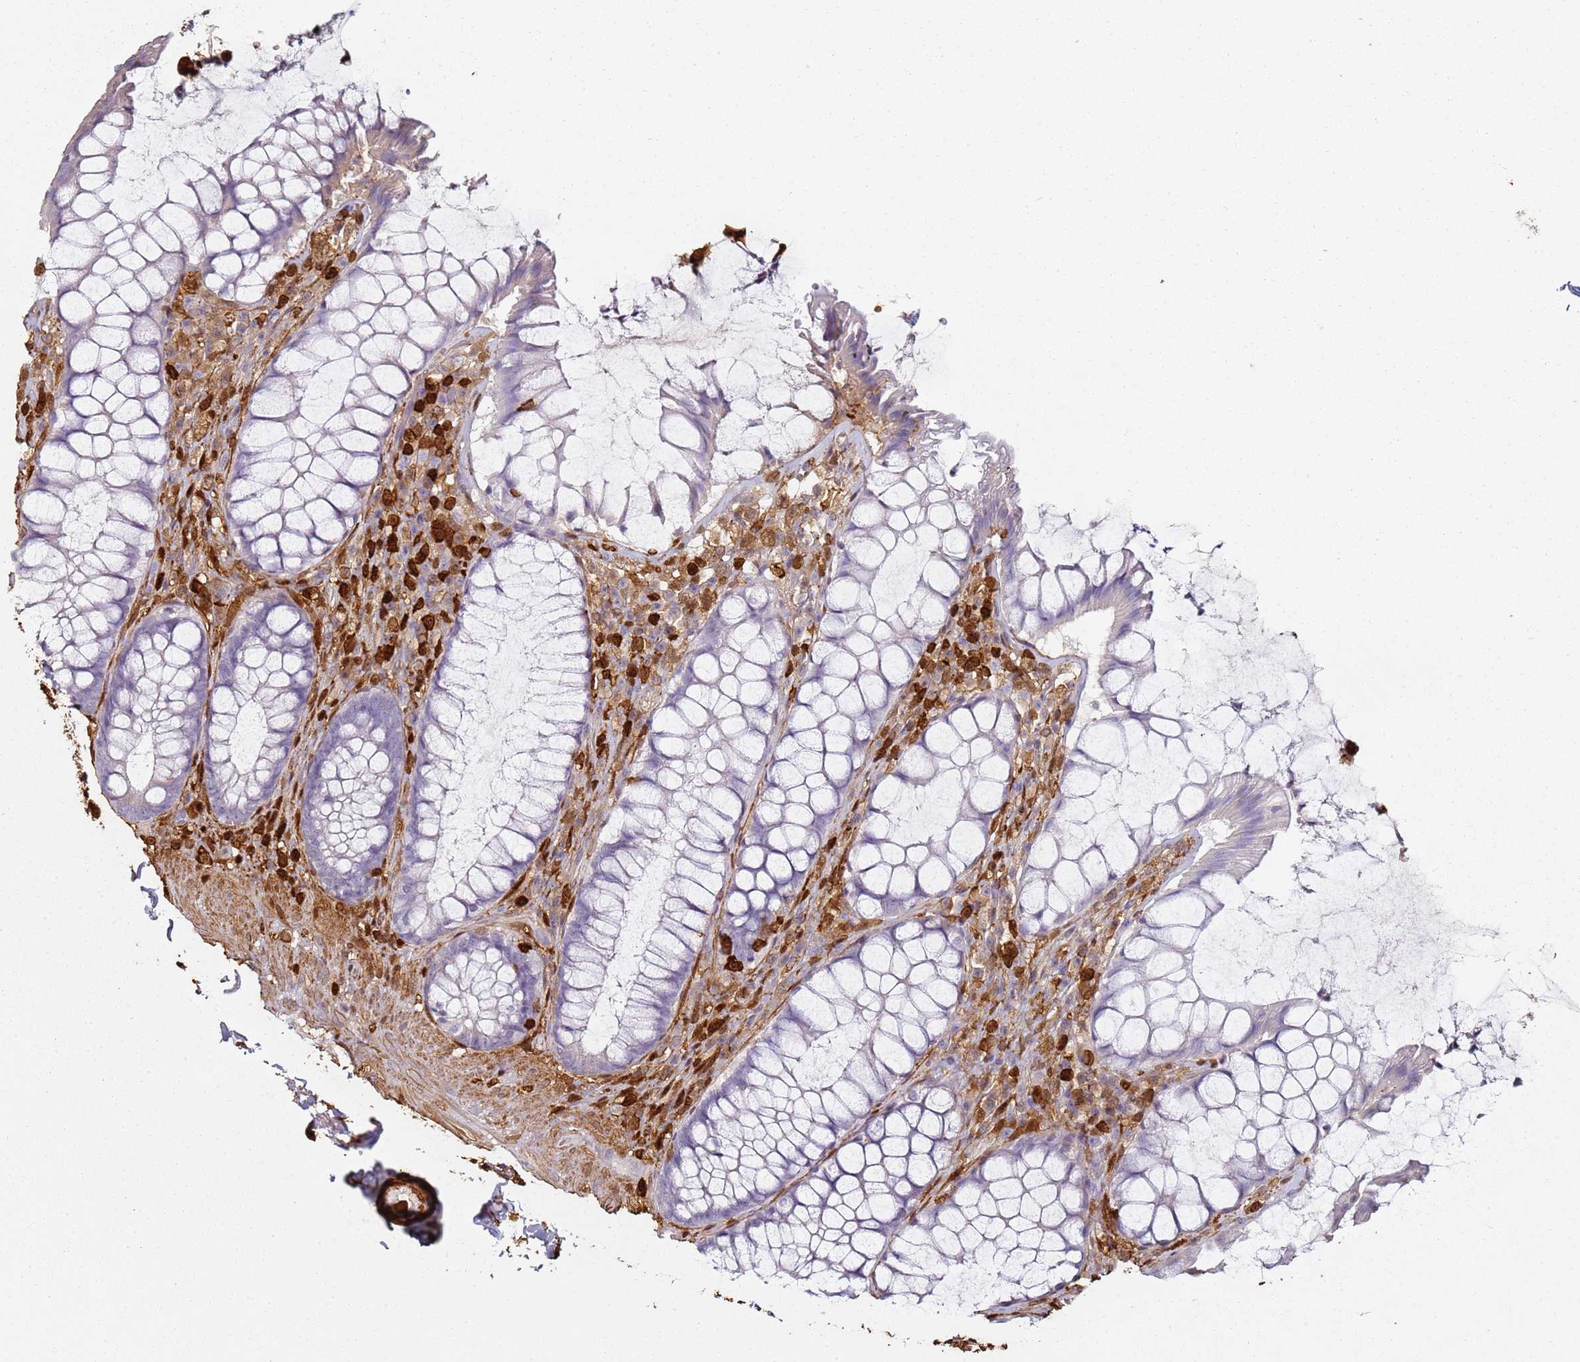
{"staining": {"intensity": "negative", "quantity": "none", "location": "none"}, "tissue": "rectum", "cell_type": "Glandular cells", "image_type": "normal", "snomed": [{"axis": "morphology", "description": "Normal tissue, NOS"}, {"axis": "topography", "description": "Rectum"}], "caption": "A micrograph of human rectum is negative for staining in glandular cells.", "gene": "S100A4", "patient": {"sex": "female", "age": 58}}